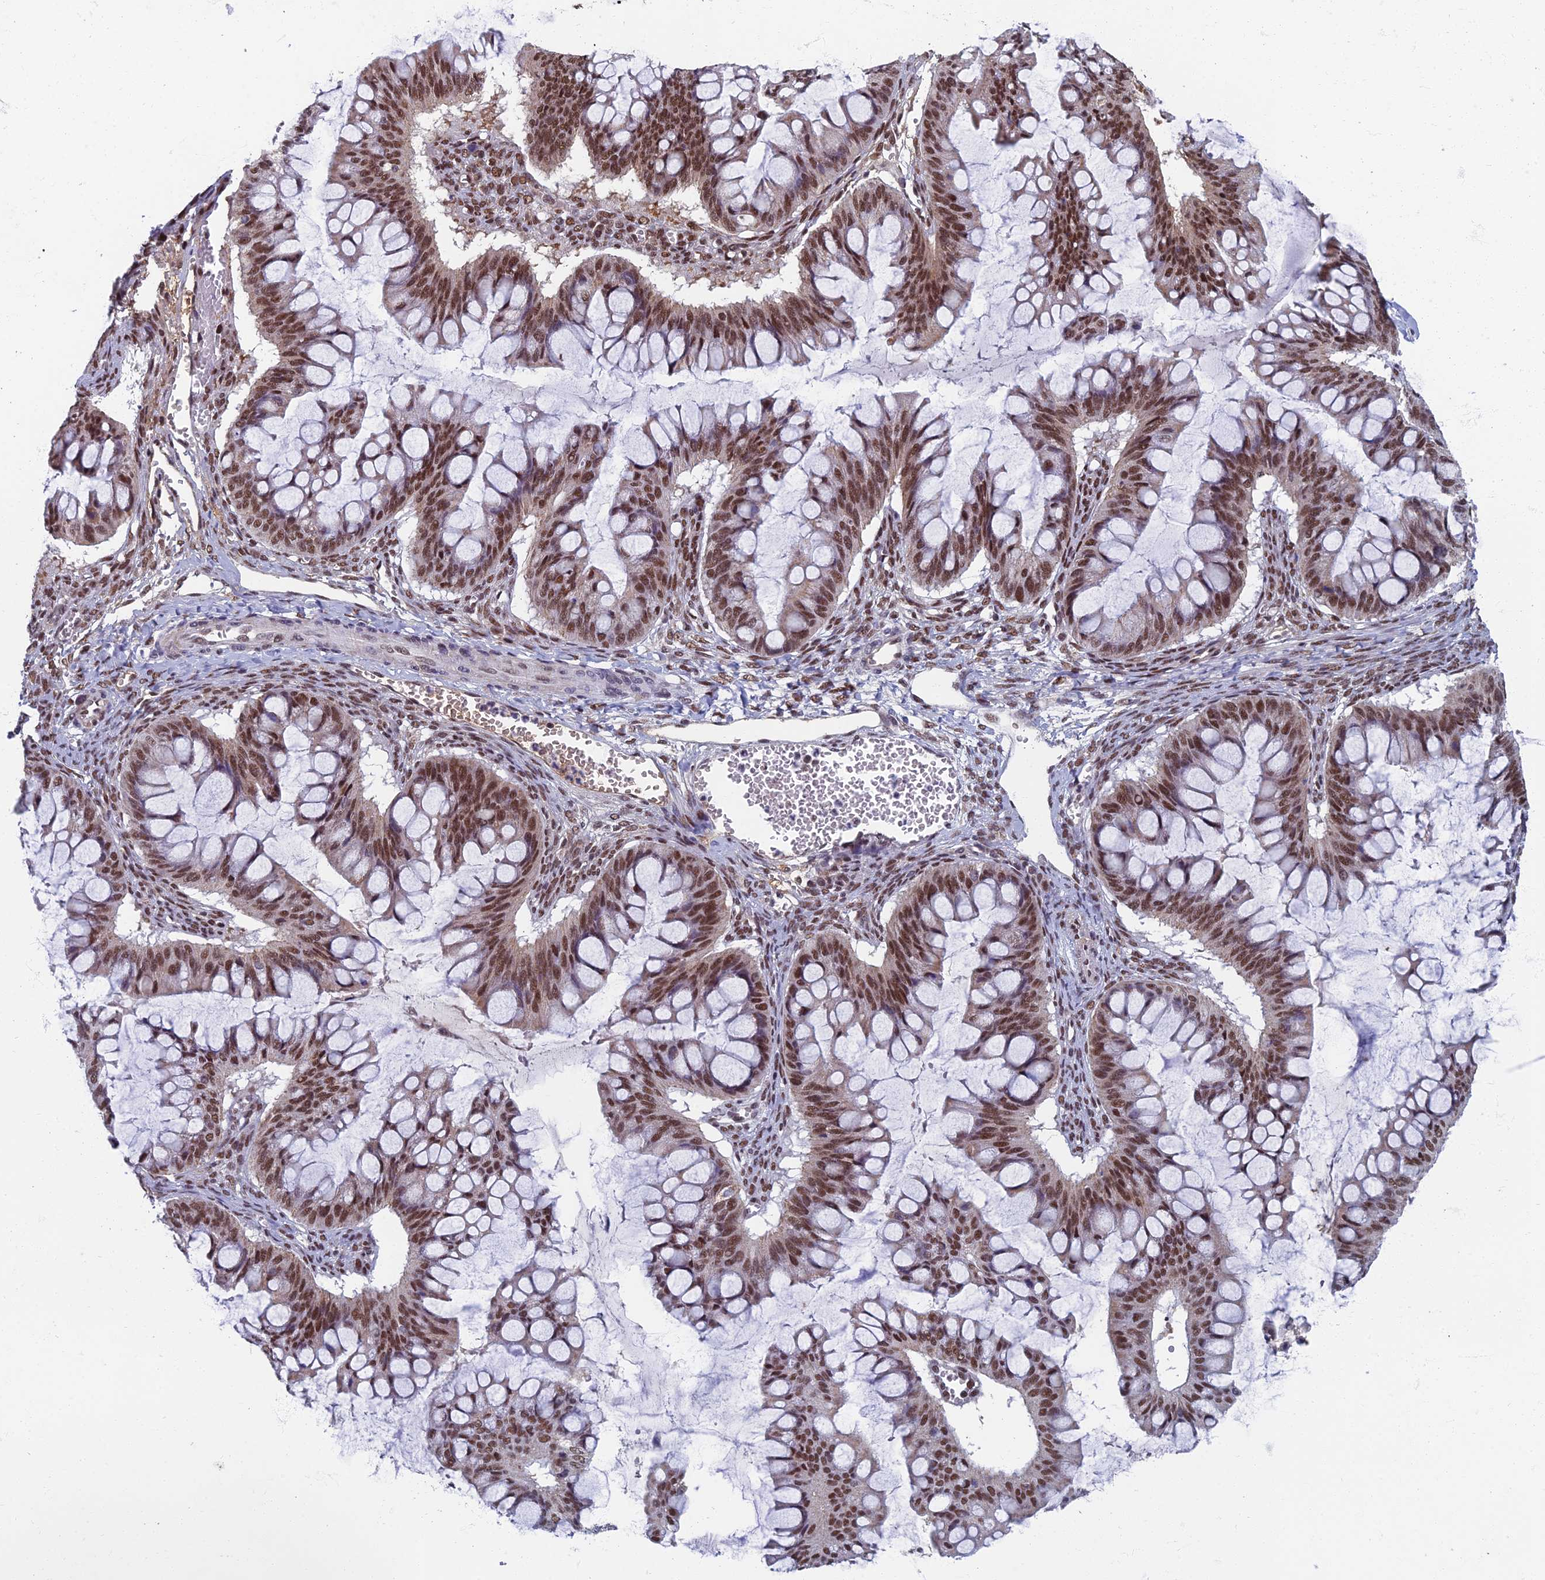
{"staining": {"intensity": "moderate", "quantity": ">75%", "location": "nuclear"}, "tissue": "ovarian cancer", "cell_type": "Tumor cells", "image_type": "cancer", "snomed": [{"axis": "morphology", "description": "Cystadenocarcinoma, mucinous, NOS"}, {"axis": "topography", "description": "Ovary"}], "caption": "This image shows mucinous cystadenocarcinoma (ovarian) stained with IHC to label a protein in brown. The nuclear of tumor cells show moderate positivity for the protein. Nuclei are counter-stained blue.", "gene": "TAF13", "patient": {"sex": "female", "age": 73}}